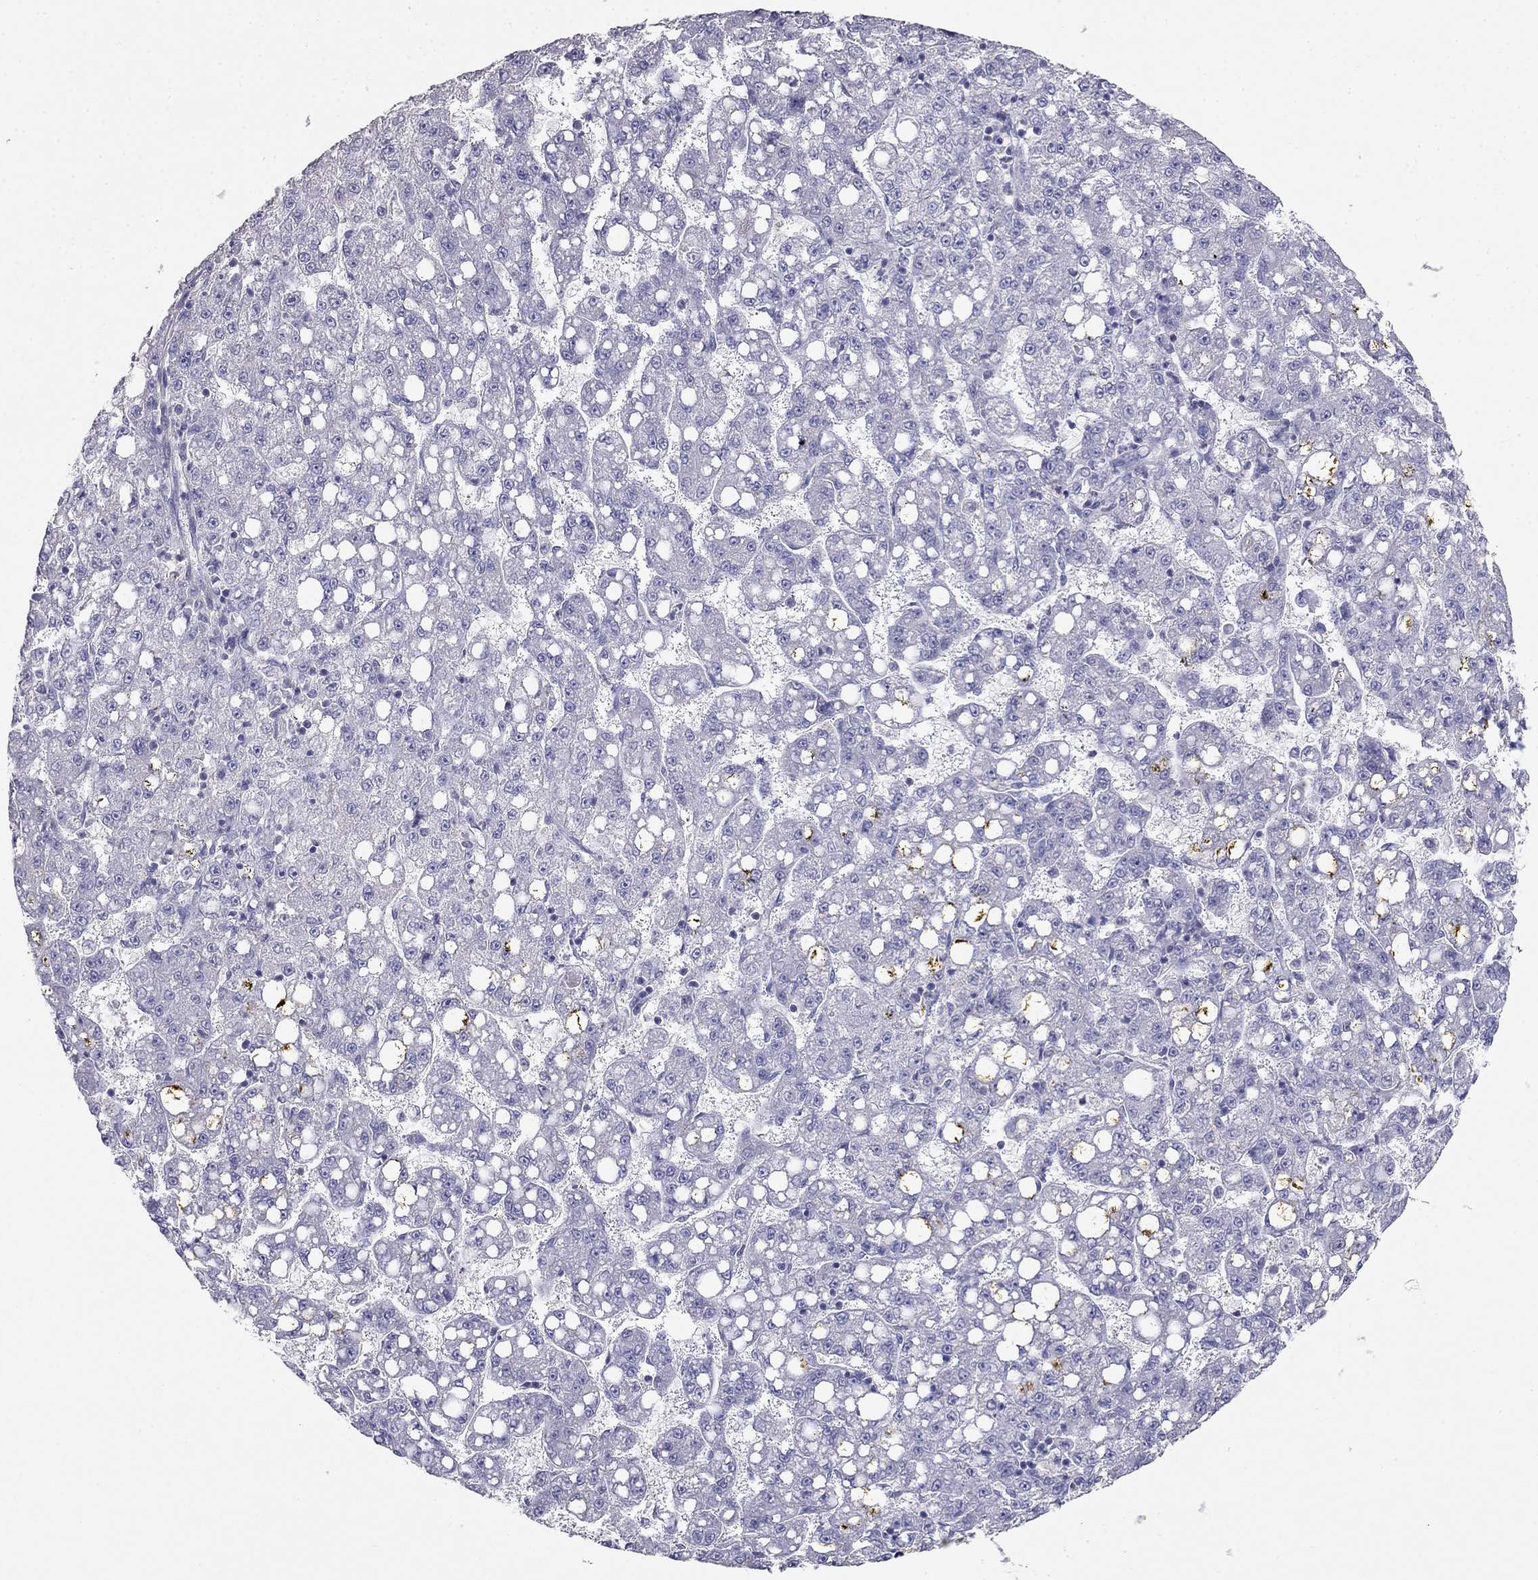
{"staining": {"intensity": "negative", "quantity": "none", "location": "none"}, "tissue": "liver cancer", "cell_type": "Tumor cells", "image_type": "cancer", "snomed": [{"axis": "morphology", "description": "Carcinoma, Hepatocellular, NOS"}, {"axis": "topography", "description": "Liver"}], "caption": "Tumor cells are negative for protein expression in human liver cancer (hepatocellular carcinoma).", "gene": "LY6H", "patient": {"sex": "female", "age": 65}}